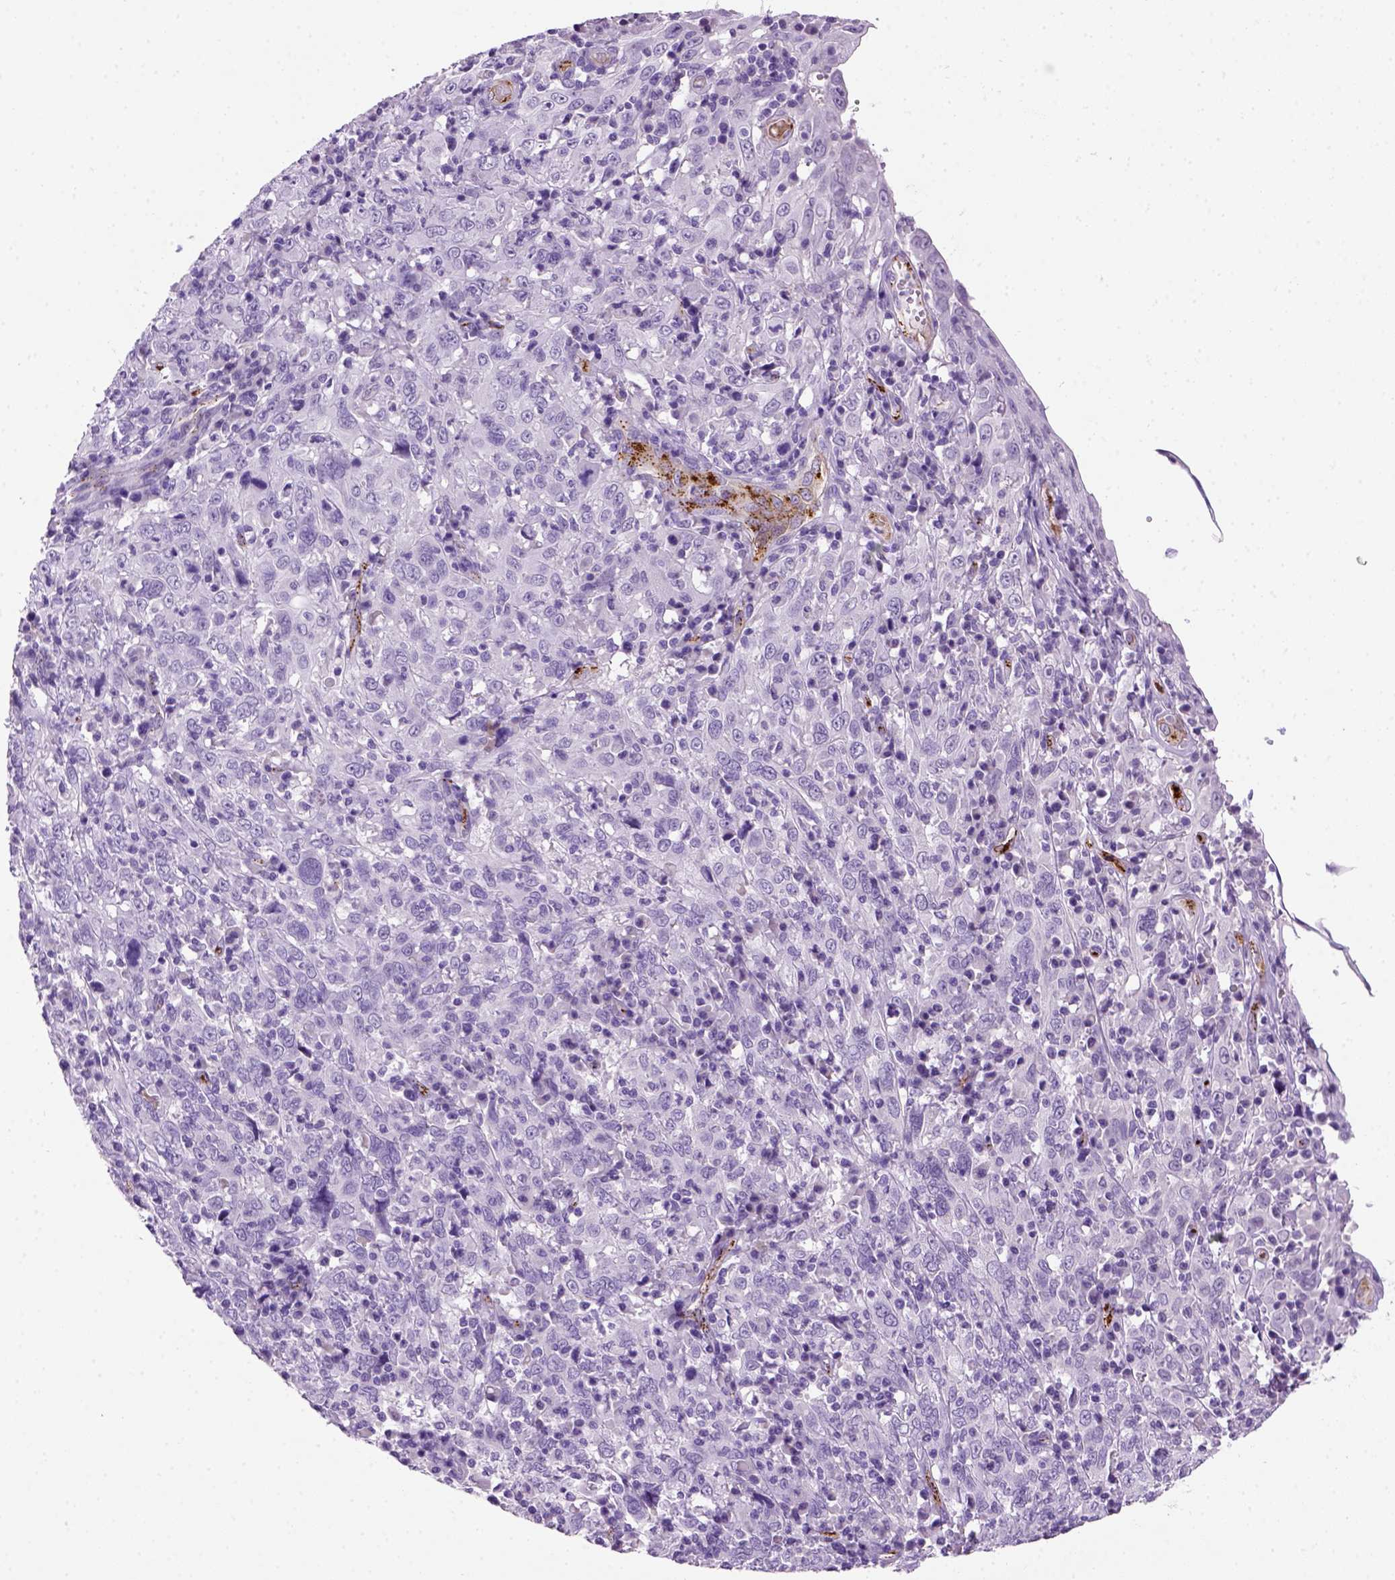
{"staining": {"intensity": "negative", "quantity": "none", "location": "none"}, "tissue": "cervical cancer", "cell_type": "Tumor cells", "image_type": "cancer", "snomed": [{"axis": "morphology", "description": "Squamous cell carcinoma, NOS"}, {"axis": "topography", "description": "Cervix"}], "caption": "A high-resolution micrograph shows immunohistochemistry staining of cervical squamous cell carcinoma, which reveals no significant expression in tumor cells.", "gene": "VWF", "patient": {"sex": "female", "age": 46}}